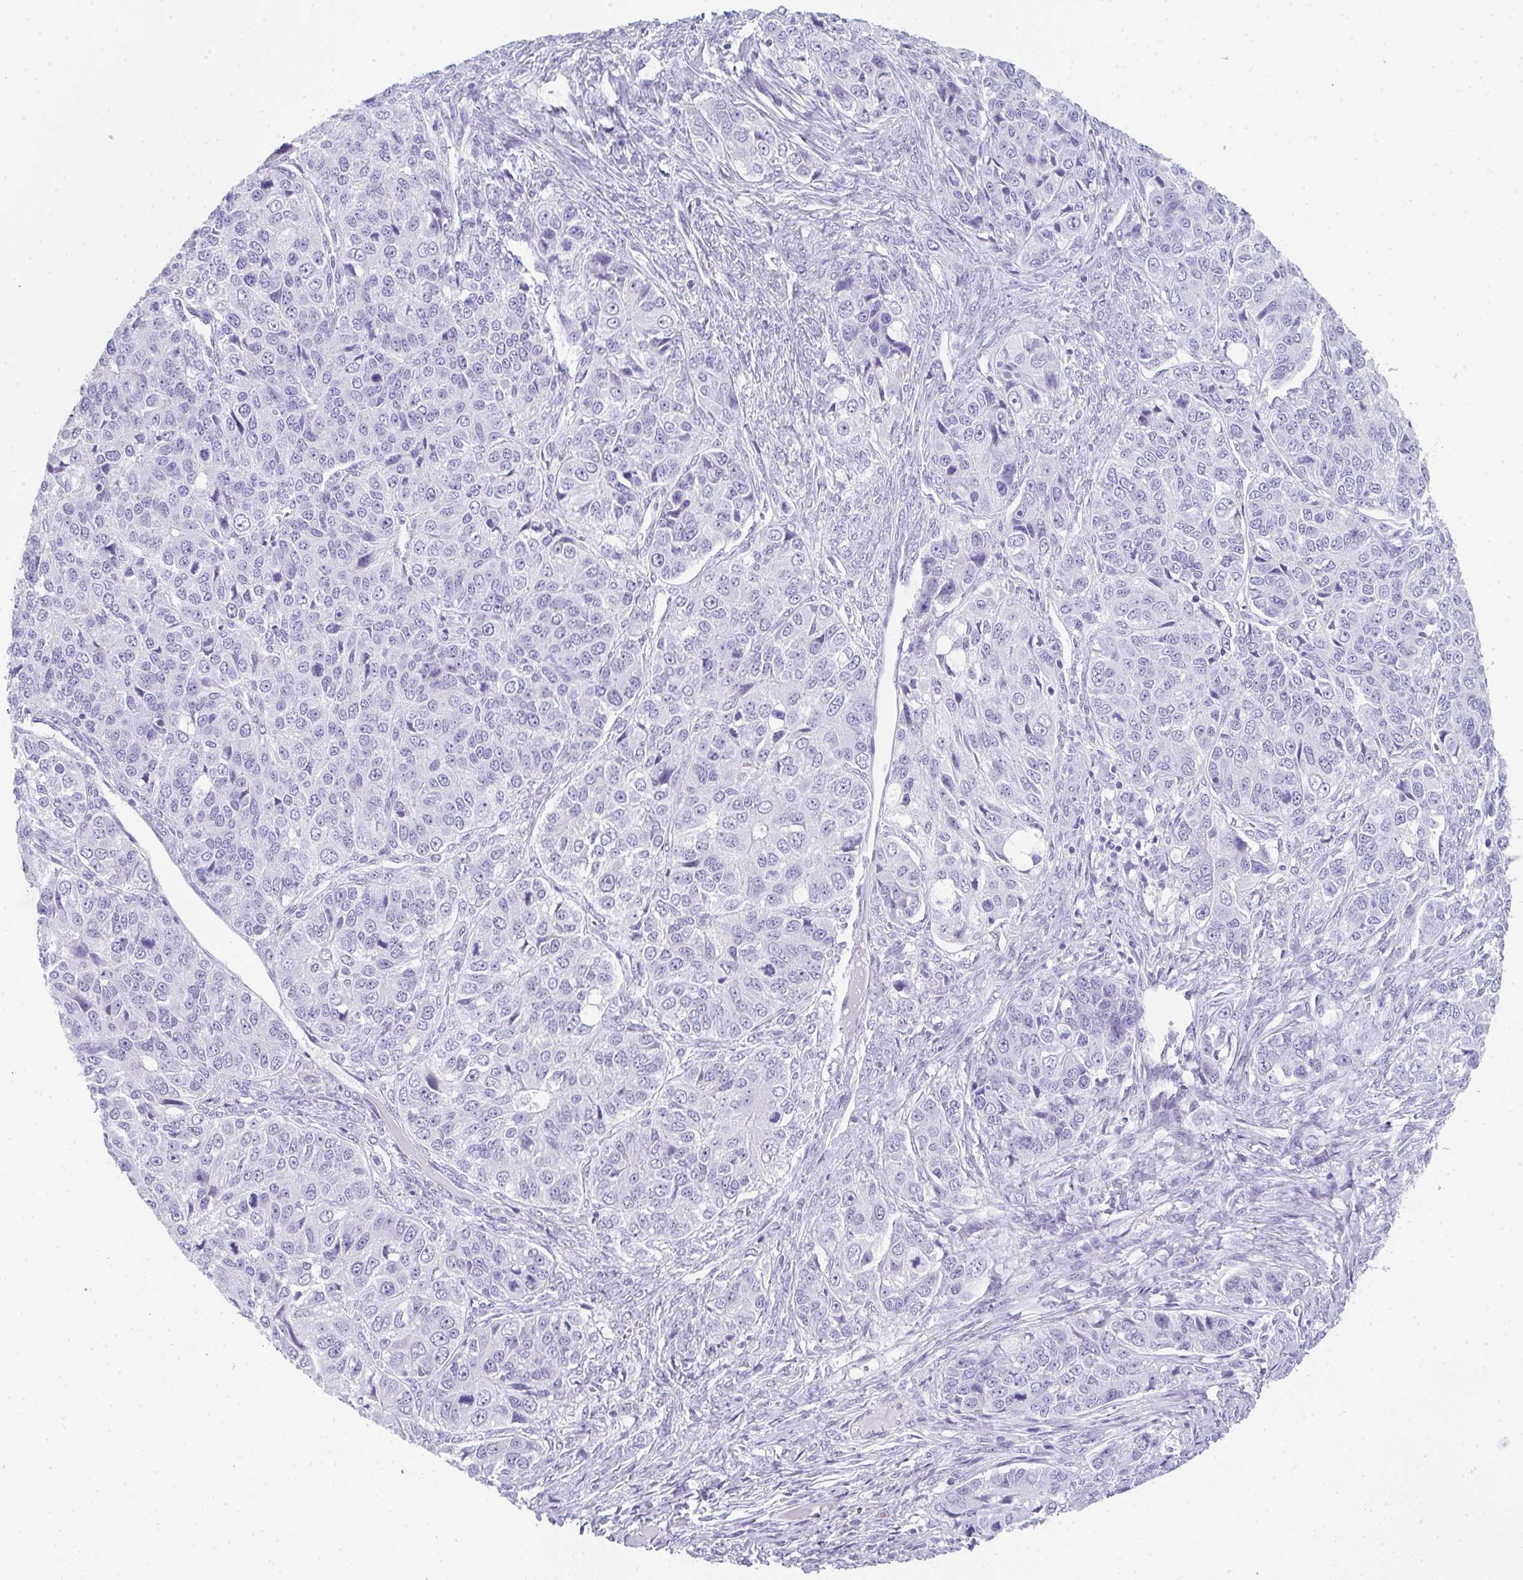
{"staining": {"intensity": "negative", "quantity": "none", "location": "none"}, "tissue": "ovarian cancer", "cell_type": "Tumor cells", "image_type": "cancer", "snomed": [{"axis": "morphology", "description": "Carcinoma, endometroid"}, {"axis": "topography", "description": "Ovary"}], "caption": "Tumor cells are negative for brown protein staining in endometroid carcinoma (ovarian).", "gene": "RLF", "patient": {"sex": "female", "age": 51}}